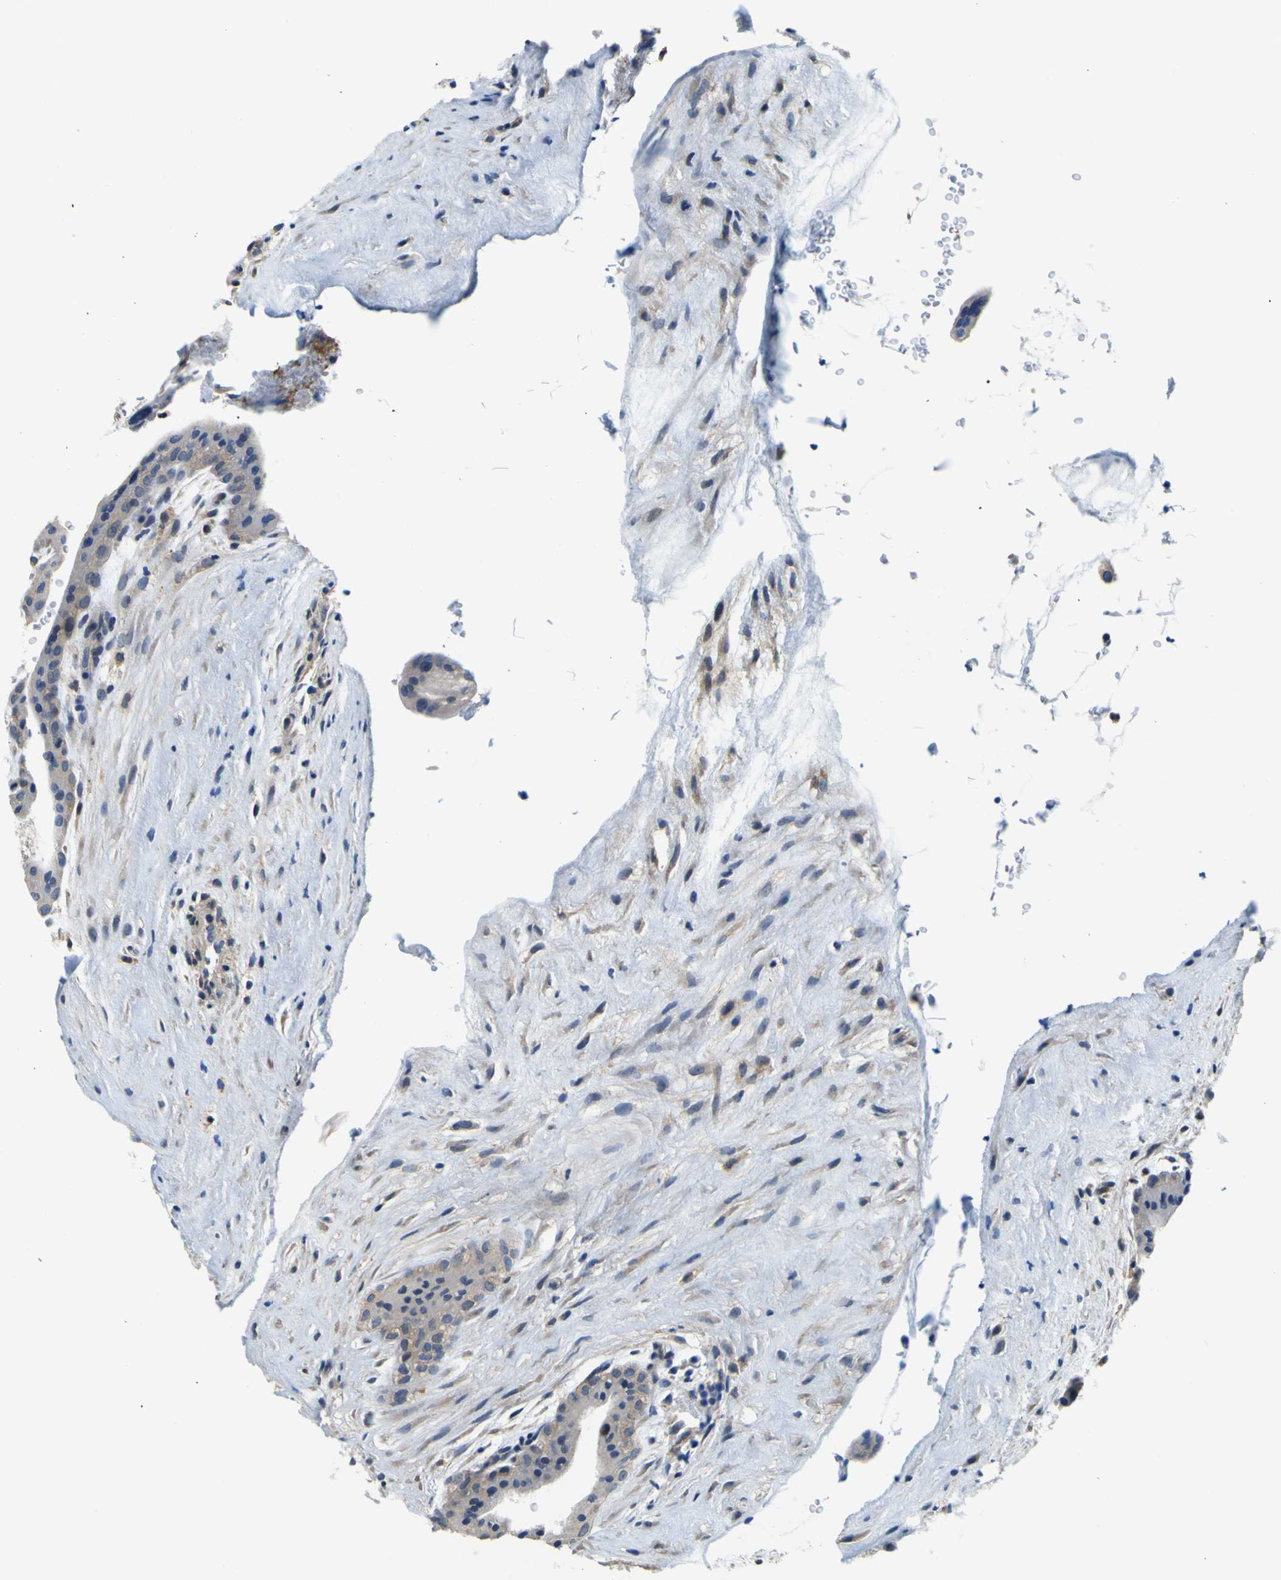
{"staining": {"intensity": "weak", "quantity": ">75%", "location": "cytoplasmic/membranous"}, "tissue": "placenta", "cell_type": "Trophoblastic cells", "image_type": "normal", "snomed": [{"axis": "morphology", "description": "Normal tissue, NOS"}, {"axis": "topography", "description": "Placenta"}], "caption": "Immunohistochemistry (IHC) histopathology image of normal human placenta stained for a protein (brown), which displays low levels of weak cytoplasmic/membranous positivity in about >75% of trophoblastic cells.", "gene": "TNIK", "patient": {"sex": "female", "age": 35}}